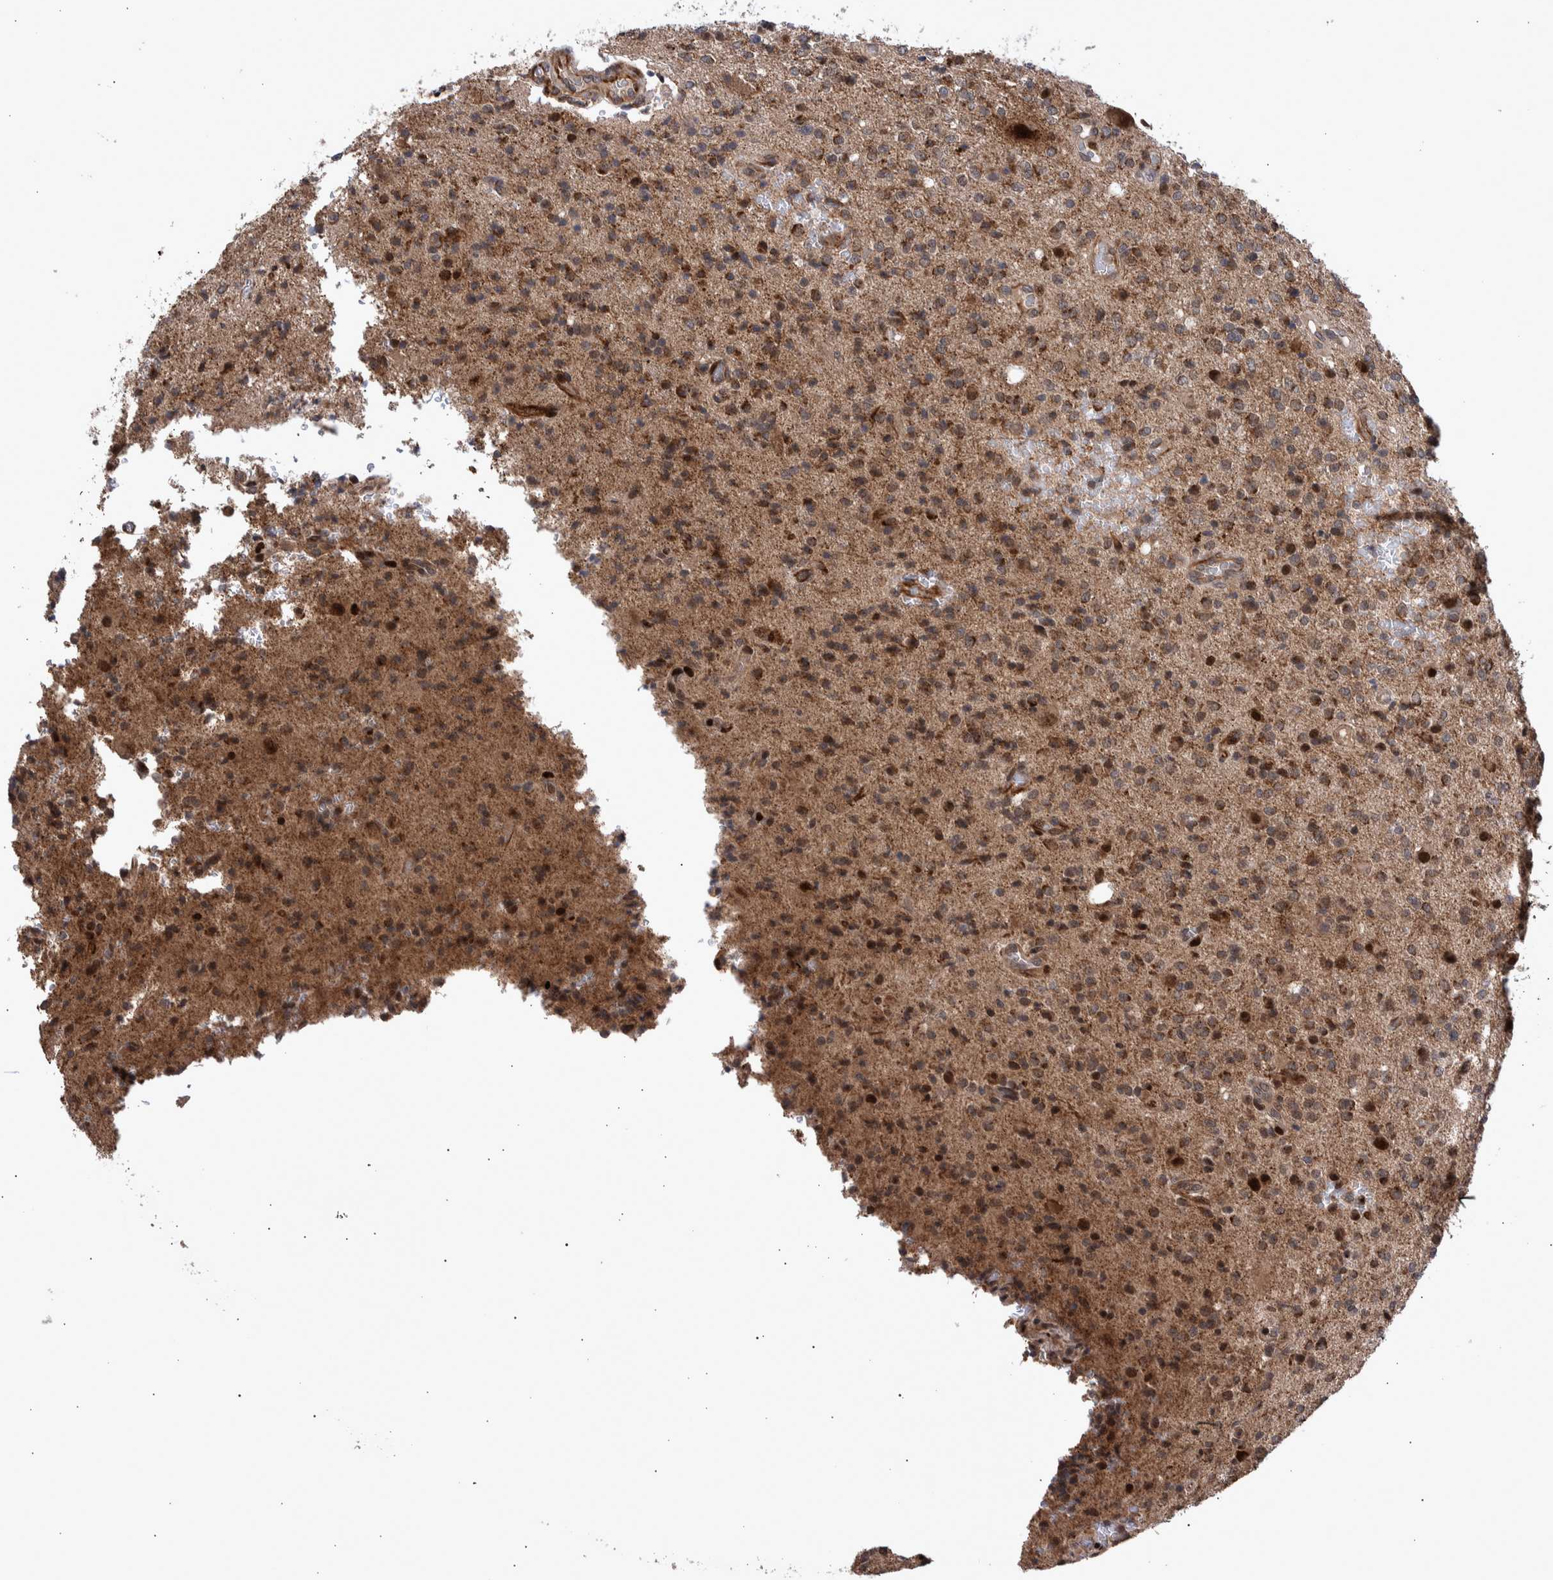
{"staining": {"intensity": "weak", "quantity": ">75%", "location": "cytoplasmic/membranous"}, "tissue": "glioma", "cell_type": "Tumor cells", "image_type": "cancer", "snomed": [{"axis": "morphology", "description": "Glioma, malignant, High grade"}, {"axis": "topography", "description": "Brain"}], "caption": "Glioma stained with immunohistochemistry (IHC) reveals weak cytoplasmic/membranous expression in approximately >75% of tumor cells. The staining was performed using DAB (3,3'-diaminobenzidine), with brown indicating positive protein expression. Nuclei are stained blue with hematoxylin.", "gene": "SHISA6", "patient": {"sex": "male", "age": 34}}